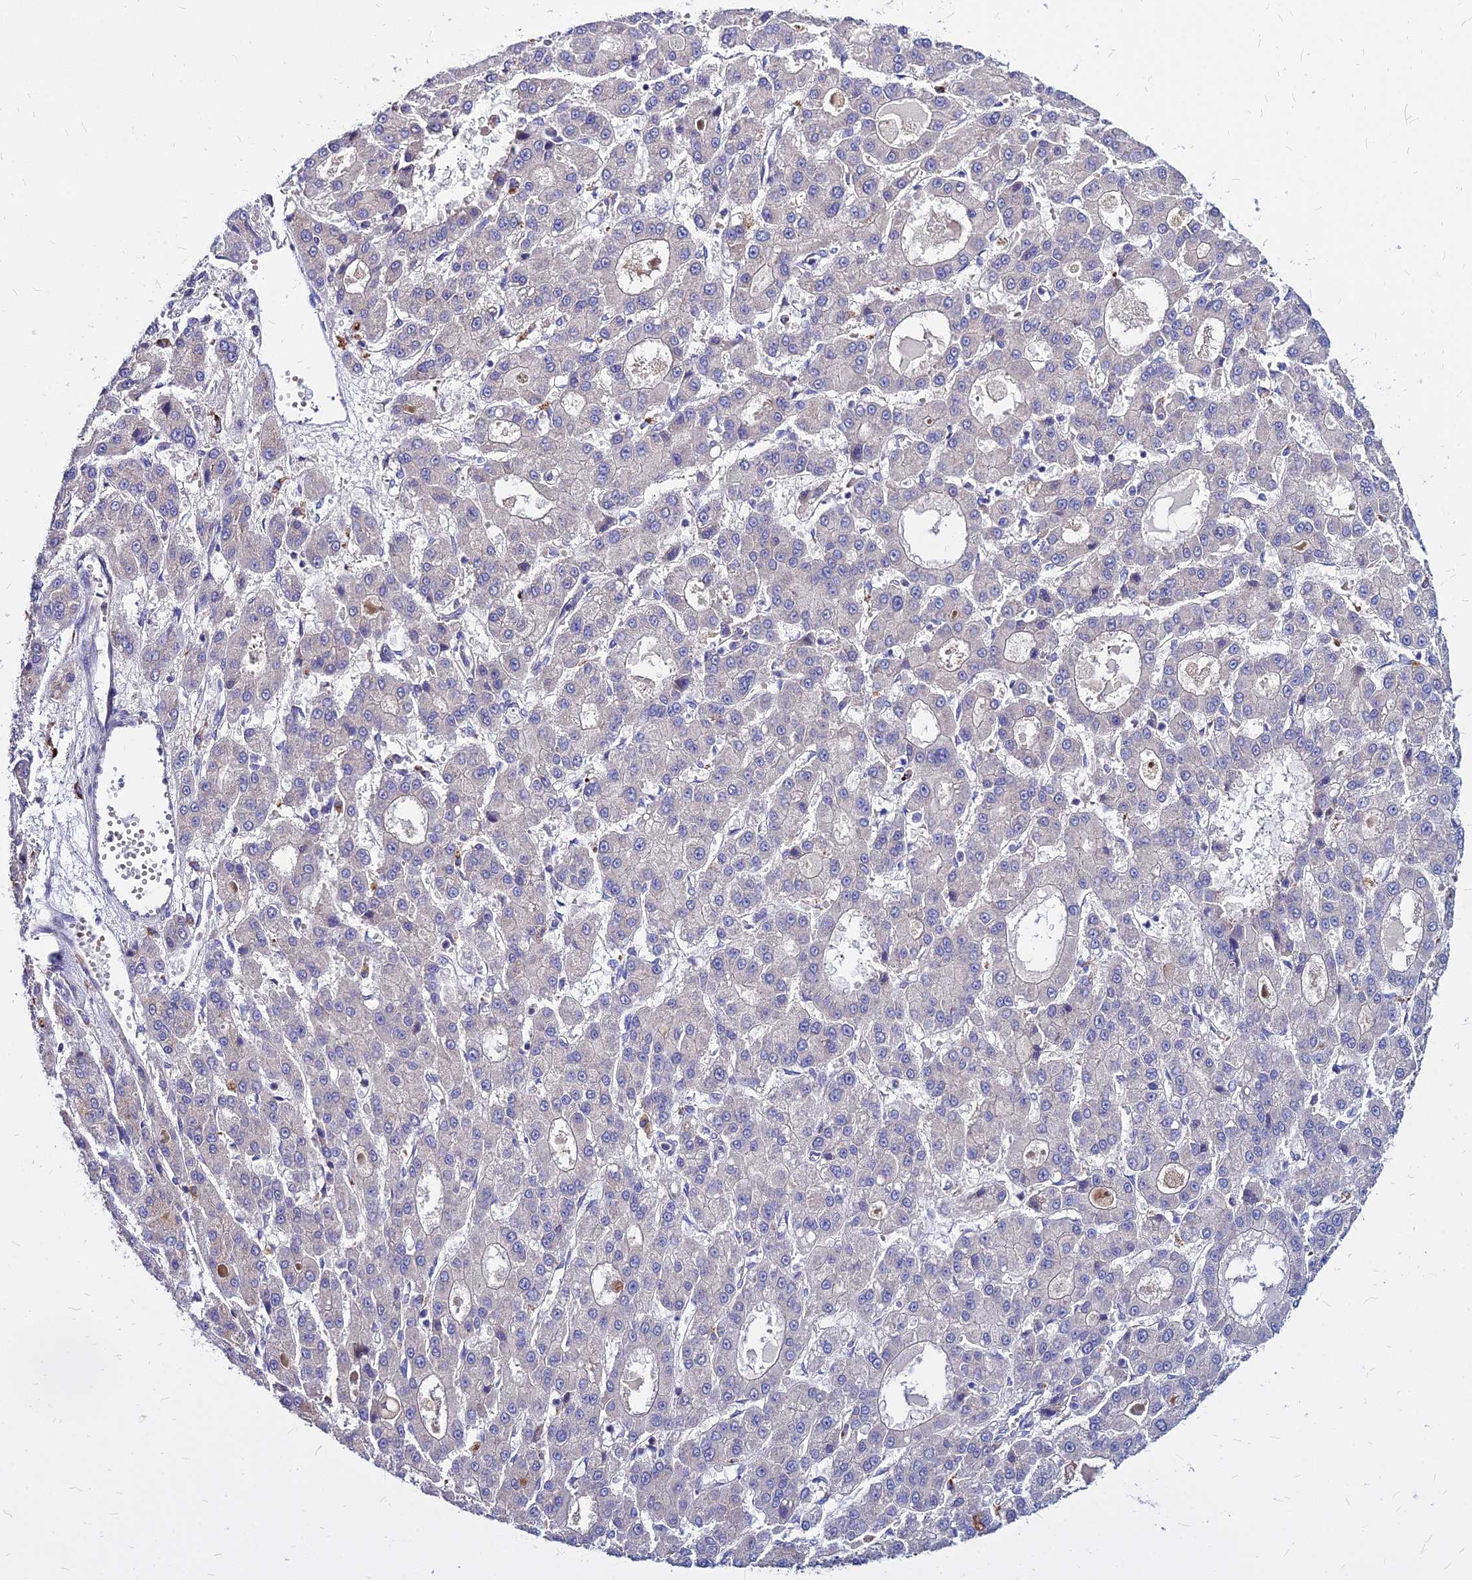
{"staining": {"intensity": "negative", "quantity": "none", "location": "none"}, "tissue": "liver cancer", "cell_type": "Tumor cells", "image_type": "cancer", "snomed": [{"axis": "morphology", "description": "Carcinoma, Hepatocellular, NOS"}, {"axis": "topography", "description": "Liver"}], "caption": "Tumor cells are negative for brown protein staining in liver cancer (hepatocellular carcinoma). Brightfield microscopy of IHC stained with DAB (3,3'-diaminobenzidine) (brown) and hematoxylin (blue), captured at high magnification.", "gene": "COMMD10", "patient": {"sex": "male", "age": 70}}